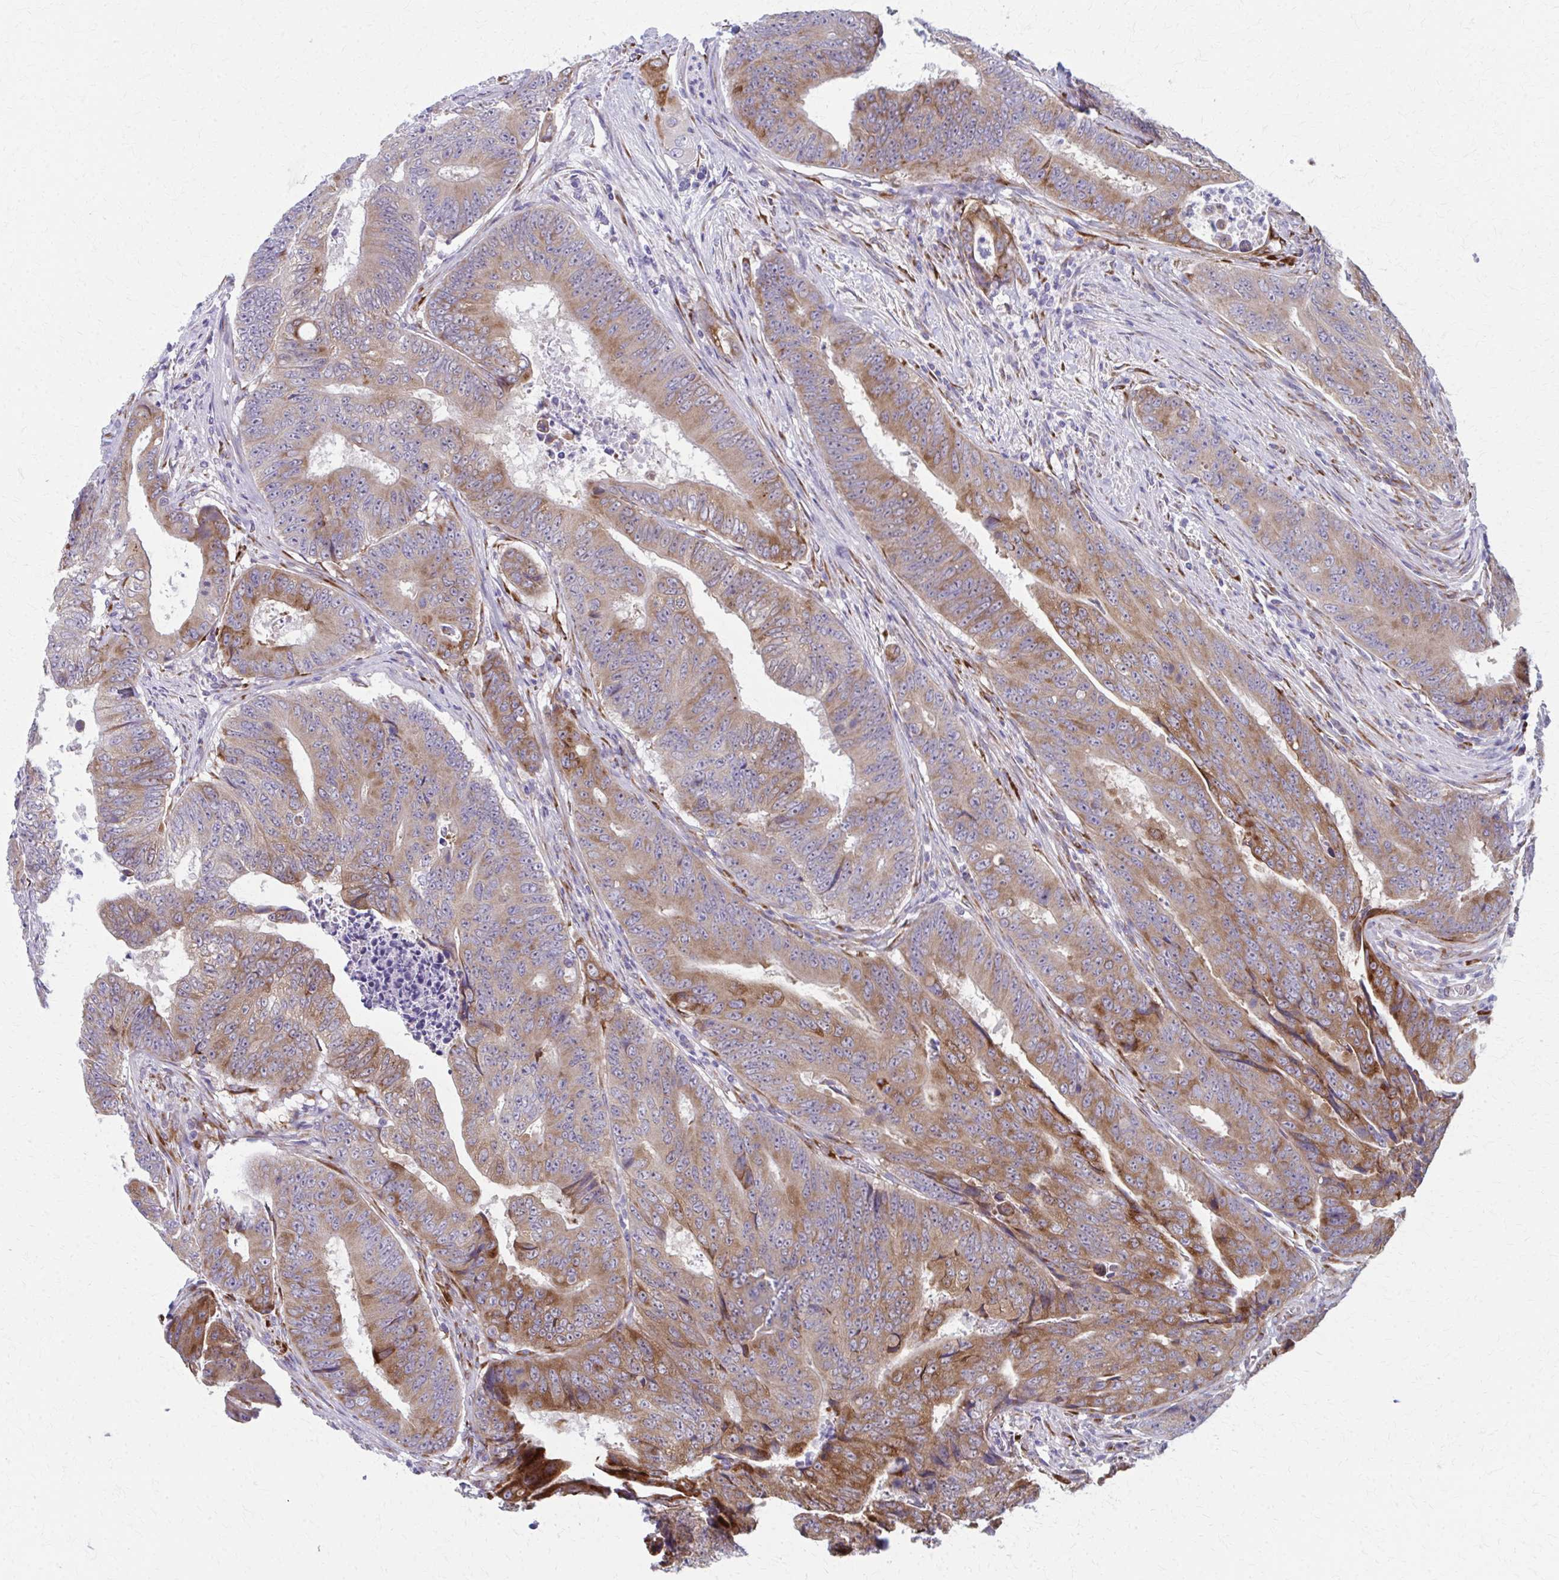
{"staining": {"intensity": "moderate", "quantity": ">75%", "location": "cytoplasmic/membranous"}, "tissue": "colorectal cancer", "cell_type": "Tumor cells", "image_type": "cancer", "snomed": [{"axis": "morphology", "description": "Adenocarcinoma, NOS"}, {"axis": "topography", "description": "Colon"}], "caption": "IHC of human colorectal cancer (adenocarcinoma) exhibits medium levels of moderate cytoplasmic/membranous staining in about >75% of tumor cells. The protein of interest is stained brown, and the nuclei are stained in blue (DAB IHC with brightfield microscopy, high magnification).", "gene": "SPATS2L", "patient": {"sex": "female", "age": 48}}